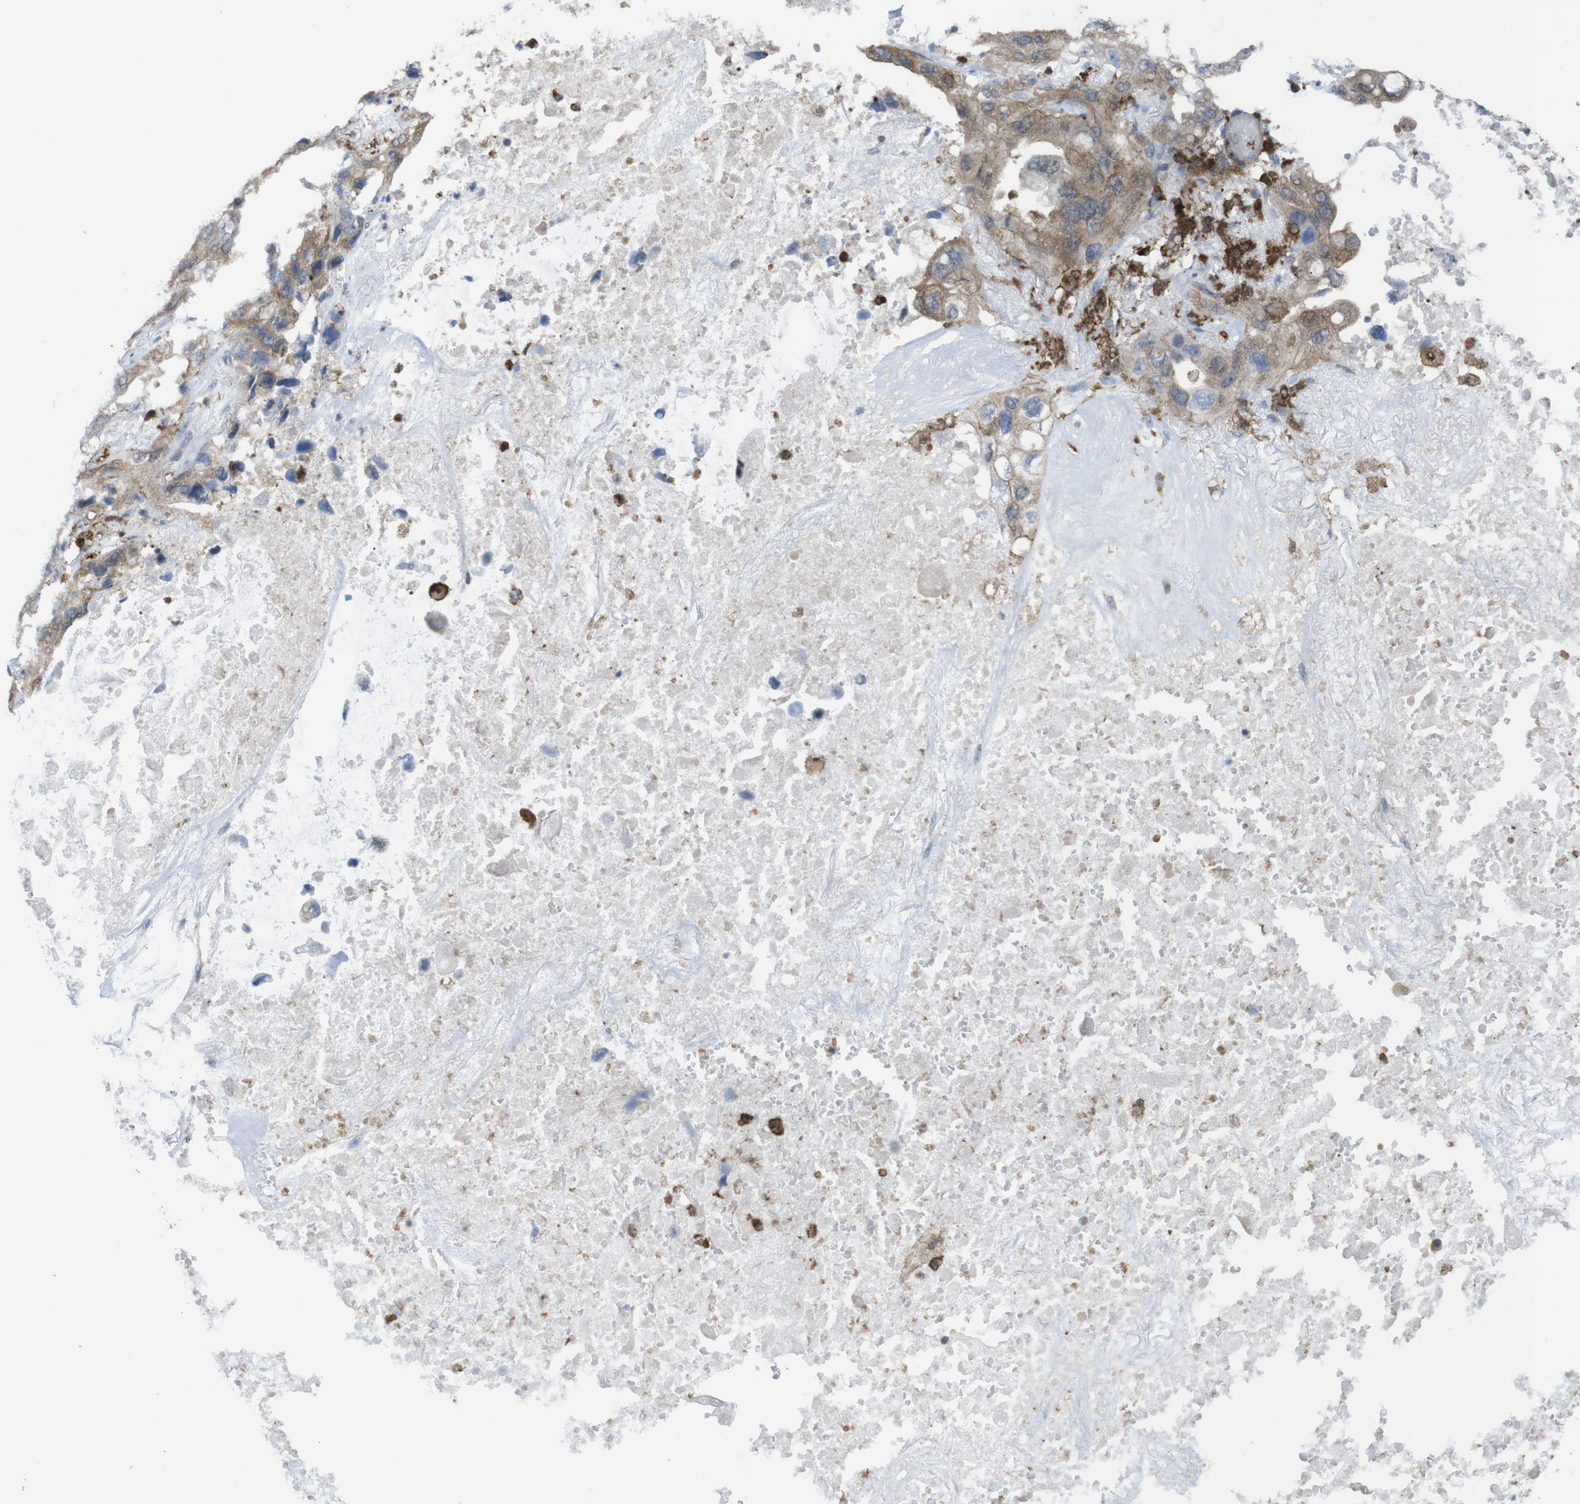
{"staining": {"intensity": "moderate", "quantity": "25%-75%", "location": "cytoplasmic/membranous"}, "tissue": "lung cancer", "cell_type": "Tumor cells", "image_type": "cancer", "snomed": [{"axis": "morphology", "description": "Squamous cell carcinoma, NOS"}, {"axis": "topography", "description": "Lung"}], "caption": "Lung squamous cell carcinoma stained for a protein (brown) reveals moderate cytoplasmic/membranous positive expression in about 25%-75% of tumor cells.", "gene": "PRKCD", "patient": {"sex": "female", "age": 73}}